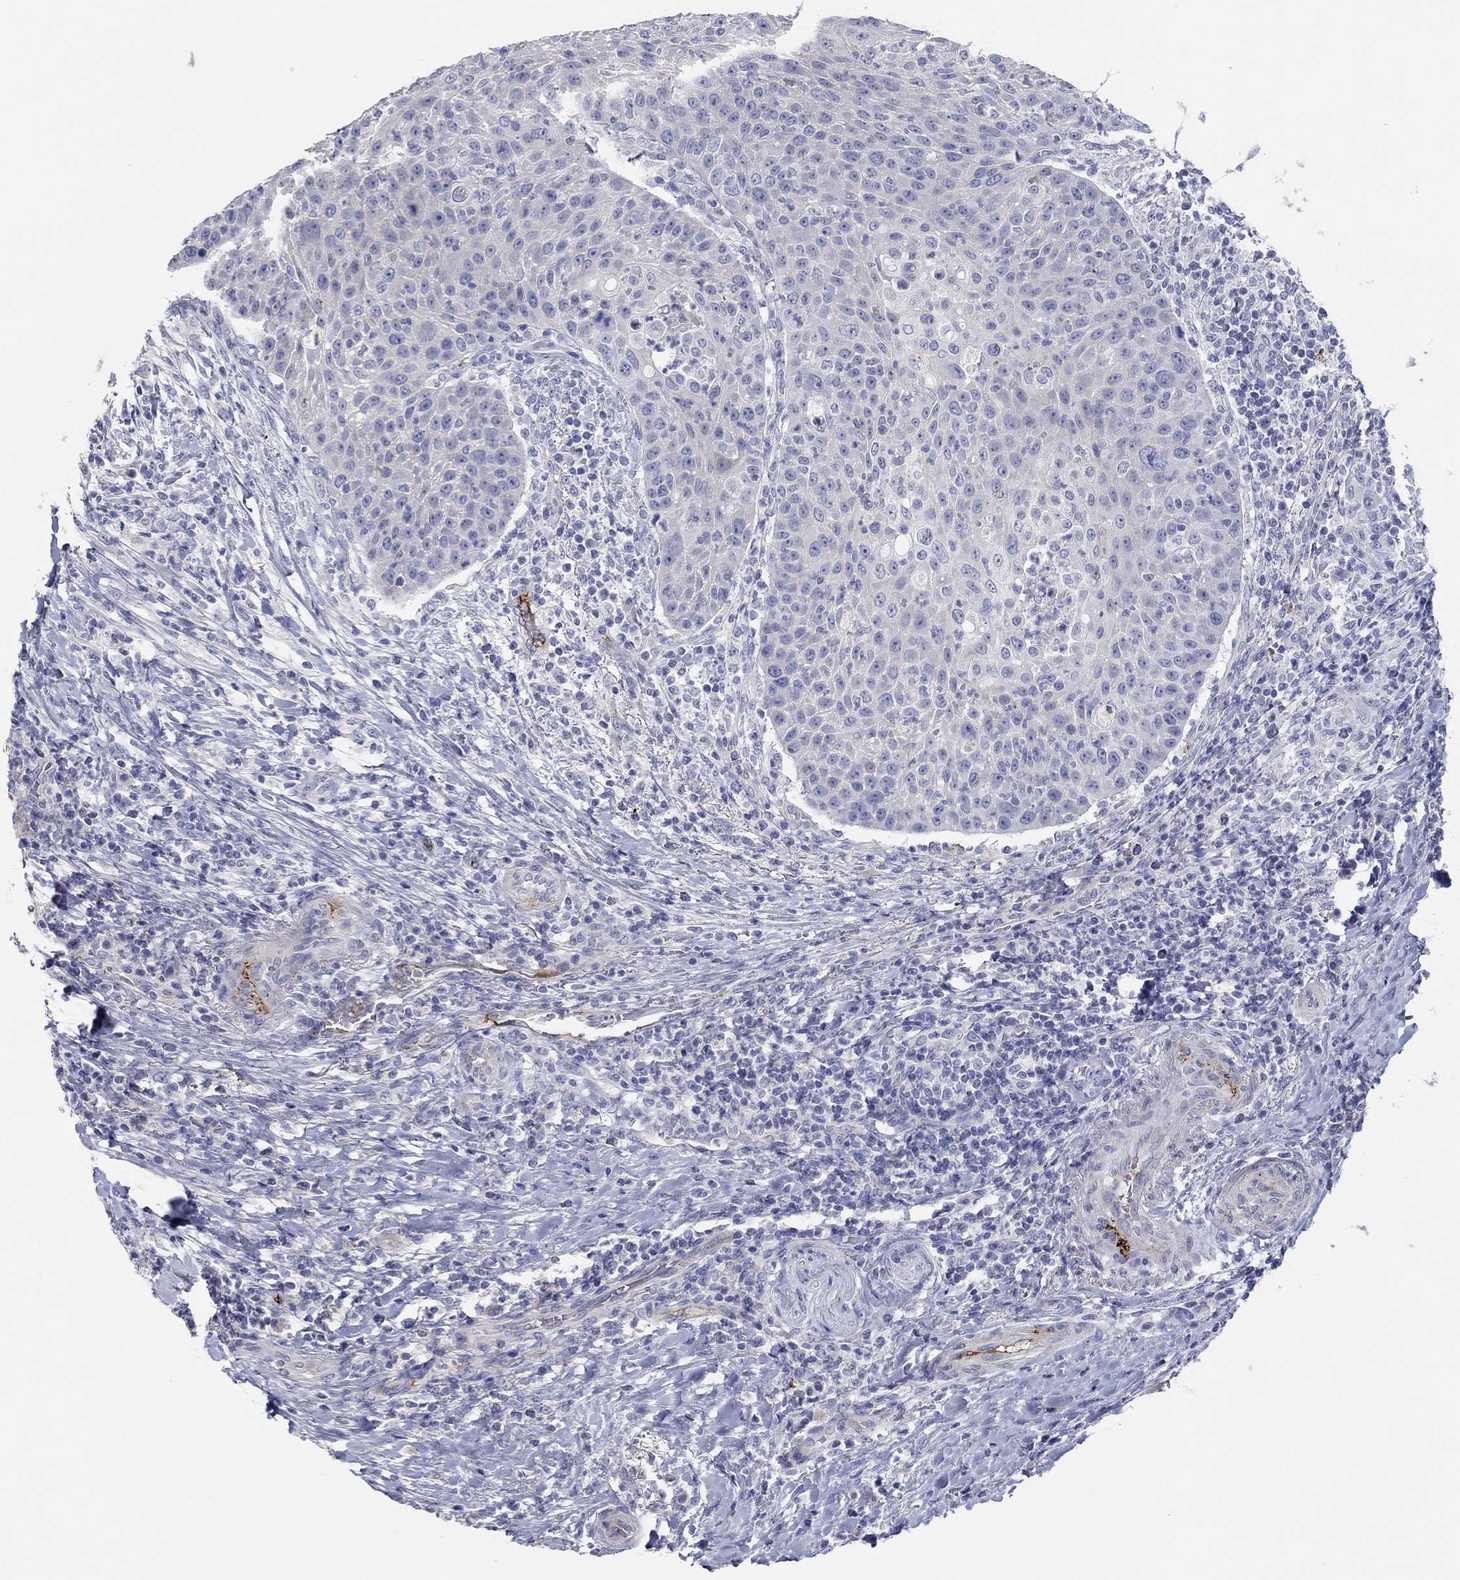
{"staining": {"intensity": "negative", "quantity": "none", "location": "none"}, "tissue": "head and neck cancer", "cell_type": "Tumor cells", "image_type": "cancer", "snomed": [{"axis": "morphology", "description": "Squamous cell carcinoma, NOS"}, {"axis": "topography", "description": "Head-Neck"}], "caption": "DAB immunohistochemical staining of head and neck squamous cell carcinoma reveals no significant positivity in tumor cells. The staining is performed using DAB (3,3'-diaminobenzidine) brown chromogen with nuclei counter-stained in using hematoxylin.", "gene": "APOC3", "patient": {"sex": "male", "age": 69}}